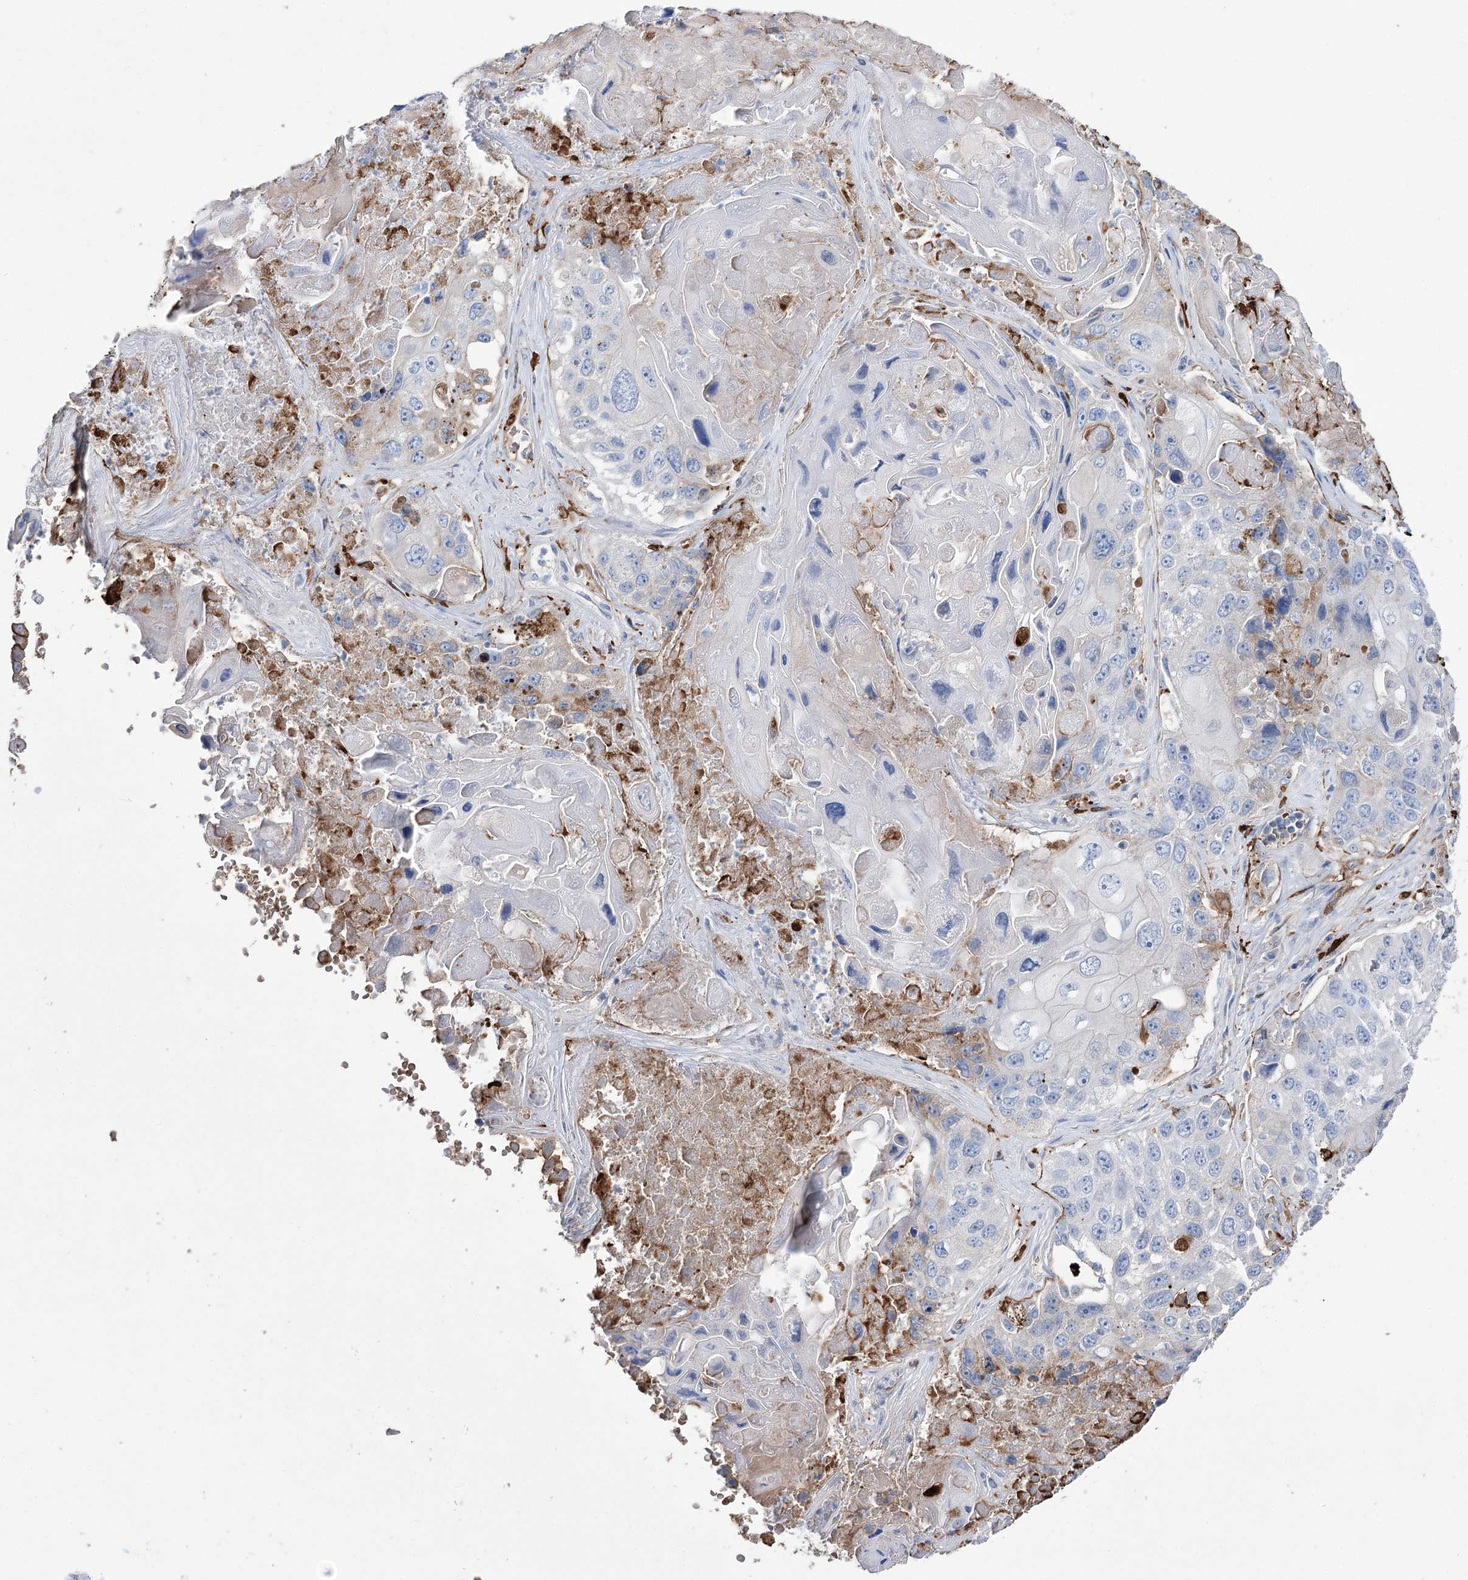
{"staining": {"intensity": "negative", "quantity": "none", "location": "none"}, "tissue": "lung cancer", "cell_type": "Tumor cells", "image_type": "cancer", "snomed": [{"axis": "morphology", "description": "Squamous cell carcinoma, NOS"}, {"axis": "topography", "description": "Lung"}], "caption": "There is no significant staining in tumor cells of lung cancer (squamous cell carcinoma). (DAB (3,3'-diaminobenzidine) IHC, high magnification).", "gene": "ZNF622", "patient": {"sex": "male", "age": 61}}